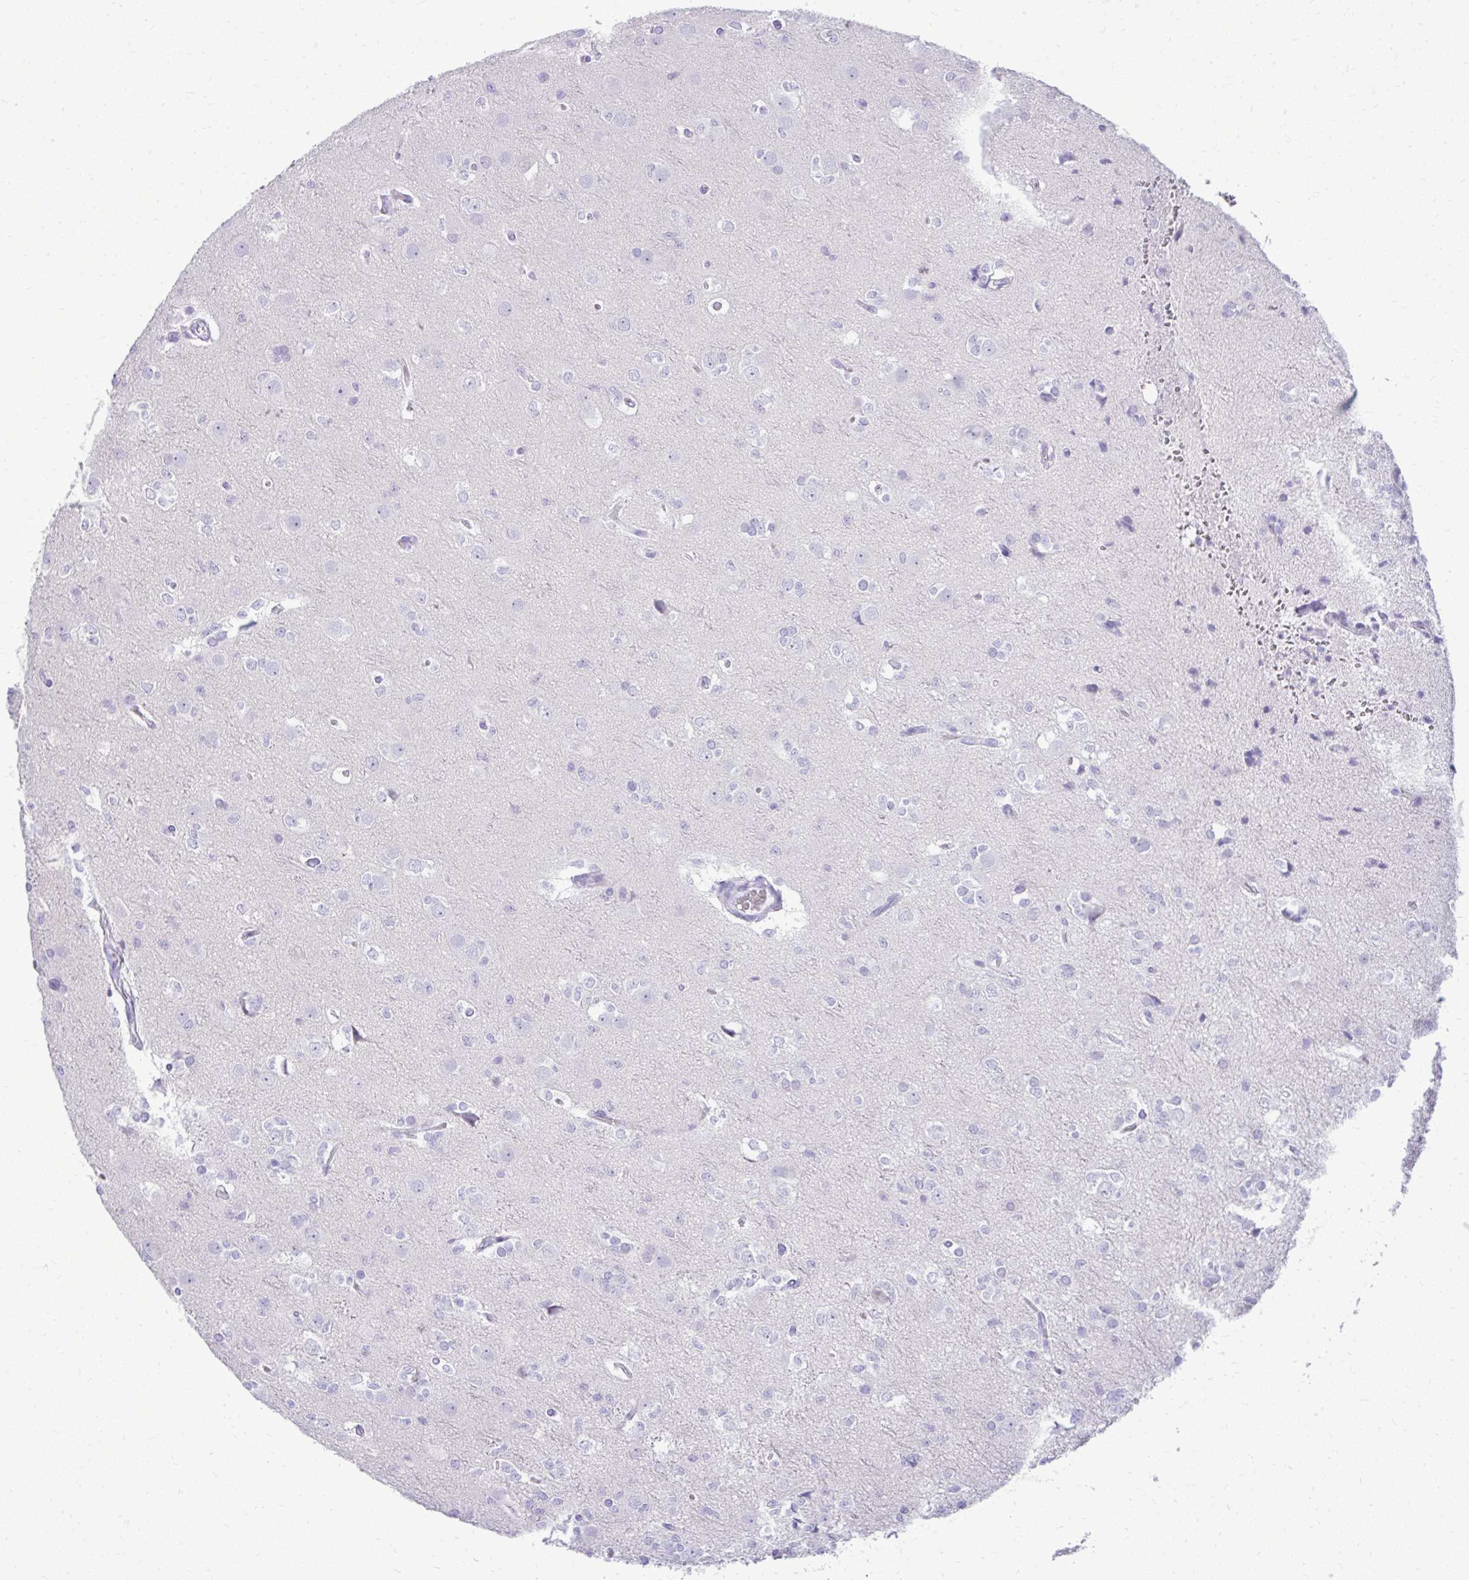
{"staining": {"intensity": "negative", "quantity": "none", "location": "none"}, "tissue": "glioma", "cell_type": "Tumor cells", "image_type": "cancer", "snomed": [{"axis": "morphology", "description": "Glioma, malignant, Low grade"}, {"axis": "topography", "description": "Brain"}], "caption": "Tumor cells are negative for brown protein staining in malignant glioma (low-grade). (DAB (3,3'-diaminobenzidine) immunohistochemistry (IHC) with hematoxylin counter stain).", "gene": "BCL6B", "patient": {"sex": "female", "age": 33}}